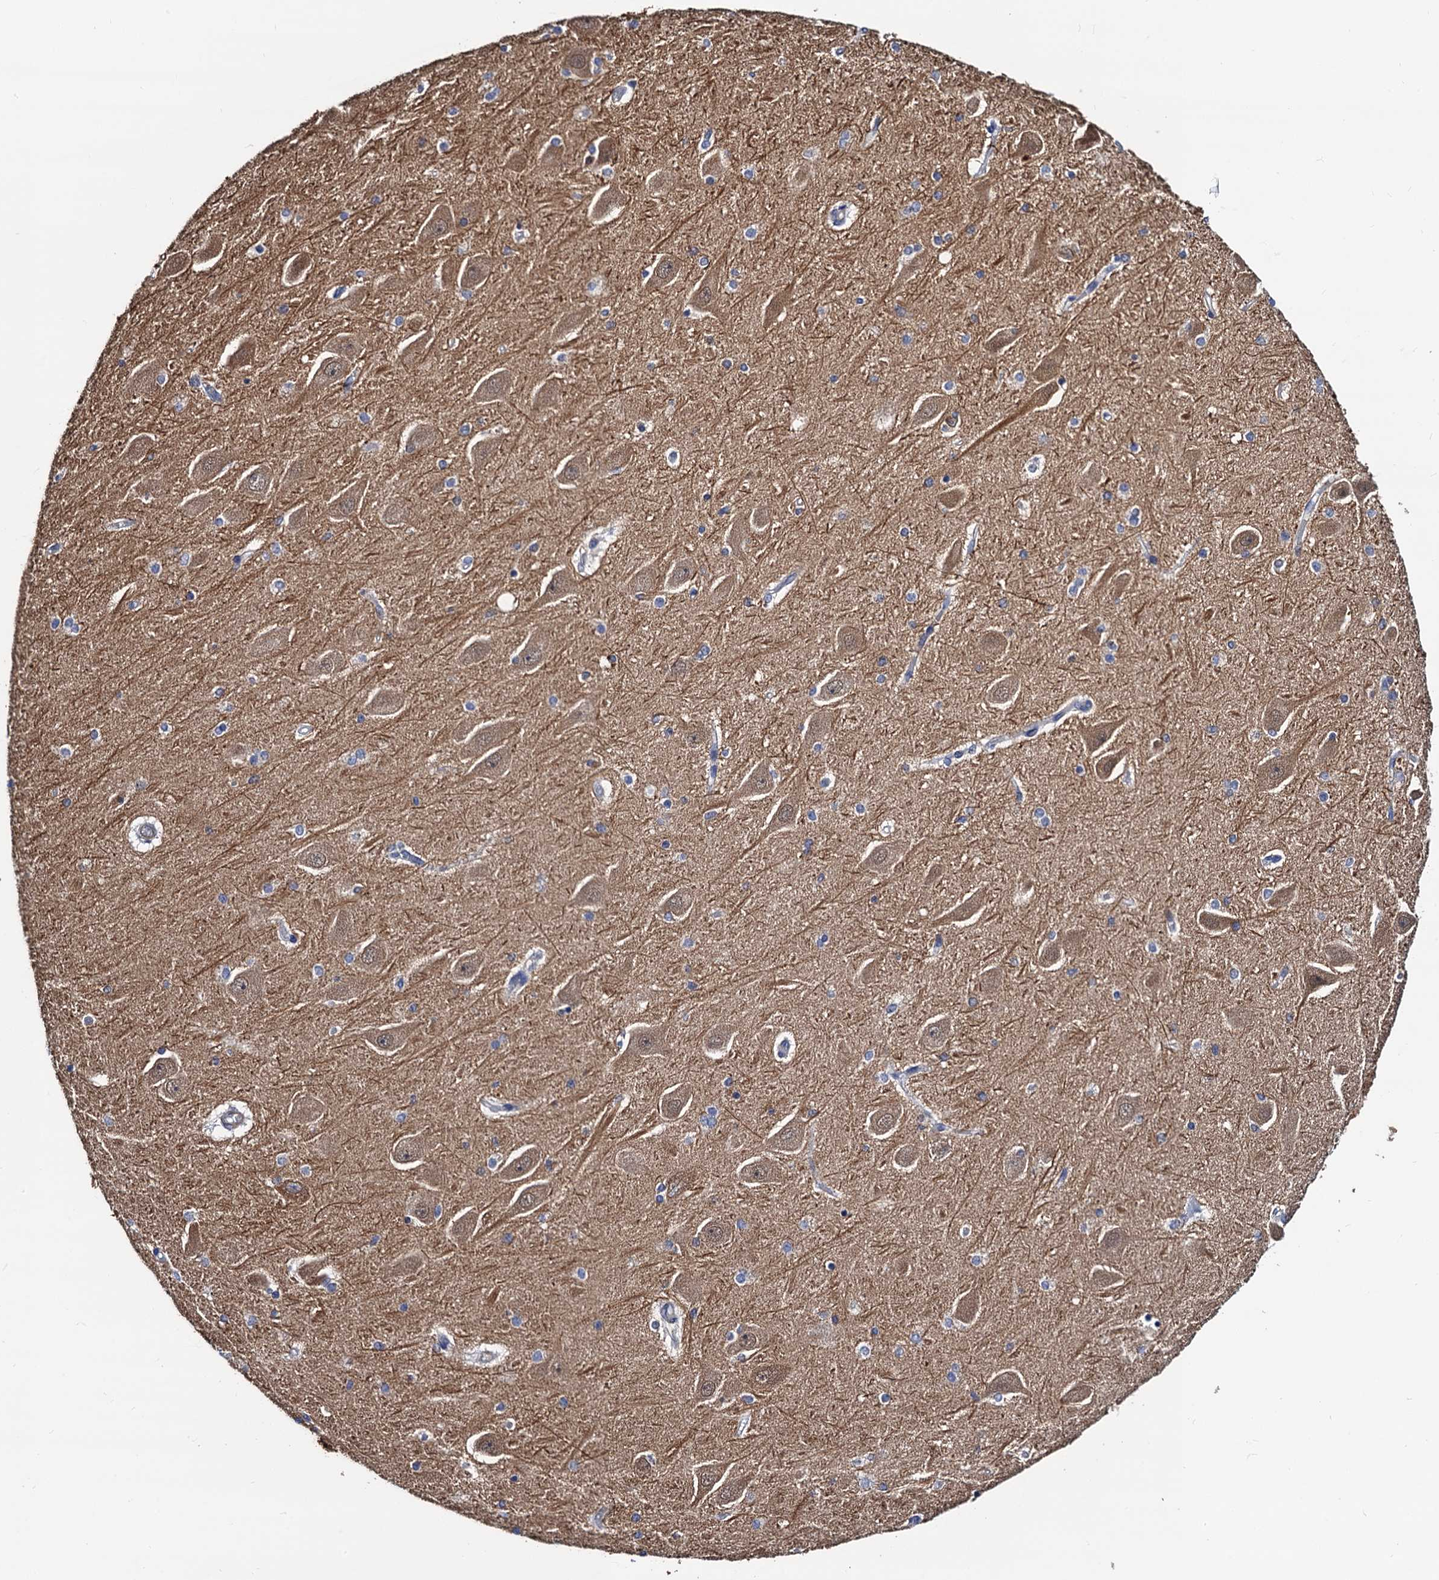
{"staining": {"intensity": "negative", "quantity": "none", "location": "none"}, "tissue": "hippocampus", "cell_type": "Glial cells", "image_type": "normal", "snomed": [{"axis": "morphology", "description": "Normal tissue, NOS"}, {"axis": "topography", "description": "Hippocampus"}], "caption": "Protein analysis of normal hippocampus reveals no significant expression in glial cells. Brightfield microscopy of immunohistochemistry stained with DAB (3,3'-diaminobenzidine) (brown) and hematoxylin (blue), captured at high magnification.", "gene": "ZDHHC18", "patient": {"sex": "female", "age": 54}}